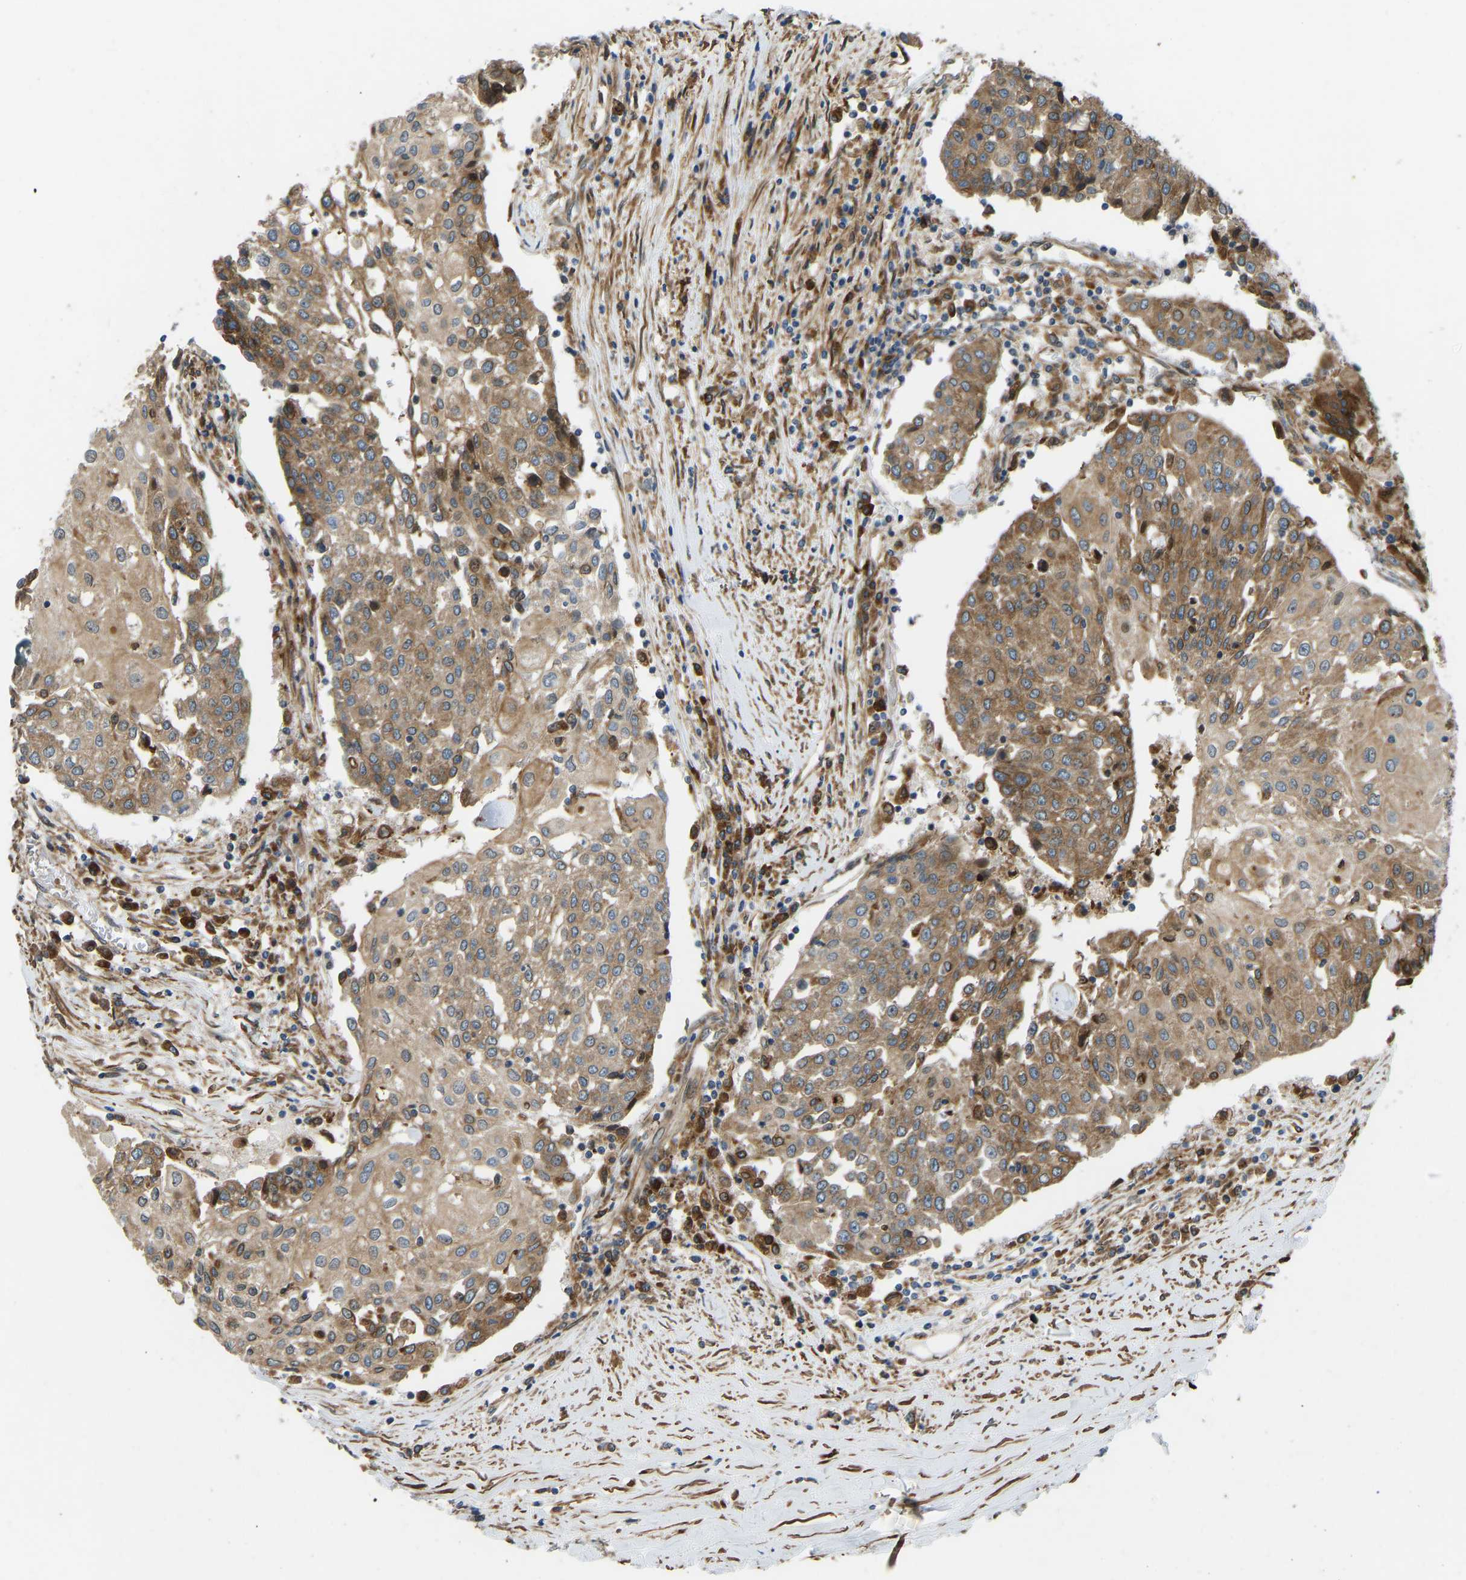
{"staining": {"intensity": "moderate", "quantity": ">75%", "location": "cytoplasmic/membranous"}, "tissue": "urothelial cancer", "cell_type": "Tumor cells", "image_type": "cancer", "snomed": [{"axis": "morphology", "description": "Urothelial carcinoma, High grade"}, {"axis": "topography", "description": "Urinary bladder"}], "caption": "Immunohistochemical staining of human urothelial cancer reveals moderate cytoplasmic/membranous protein staining in approximately >75% of tumor cells.", "gene": "OS9", "patient": {"sex": "female", "age": 85}}